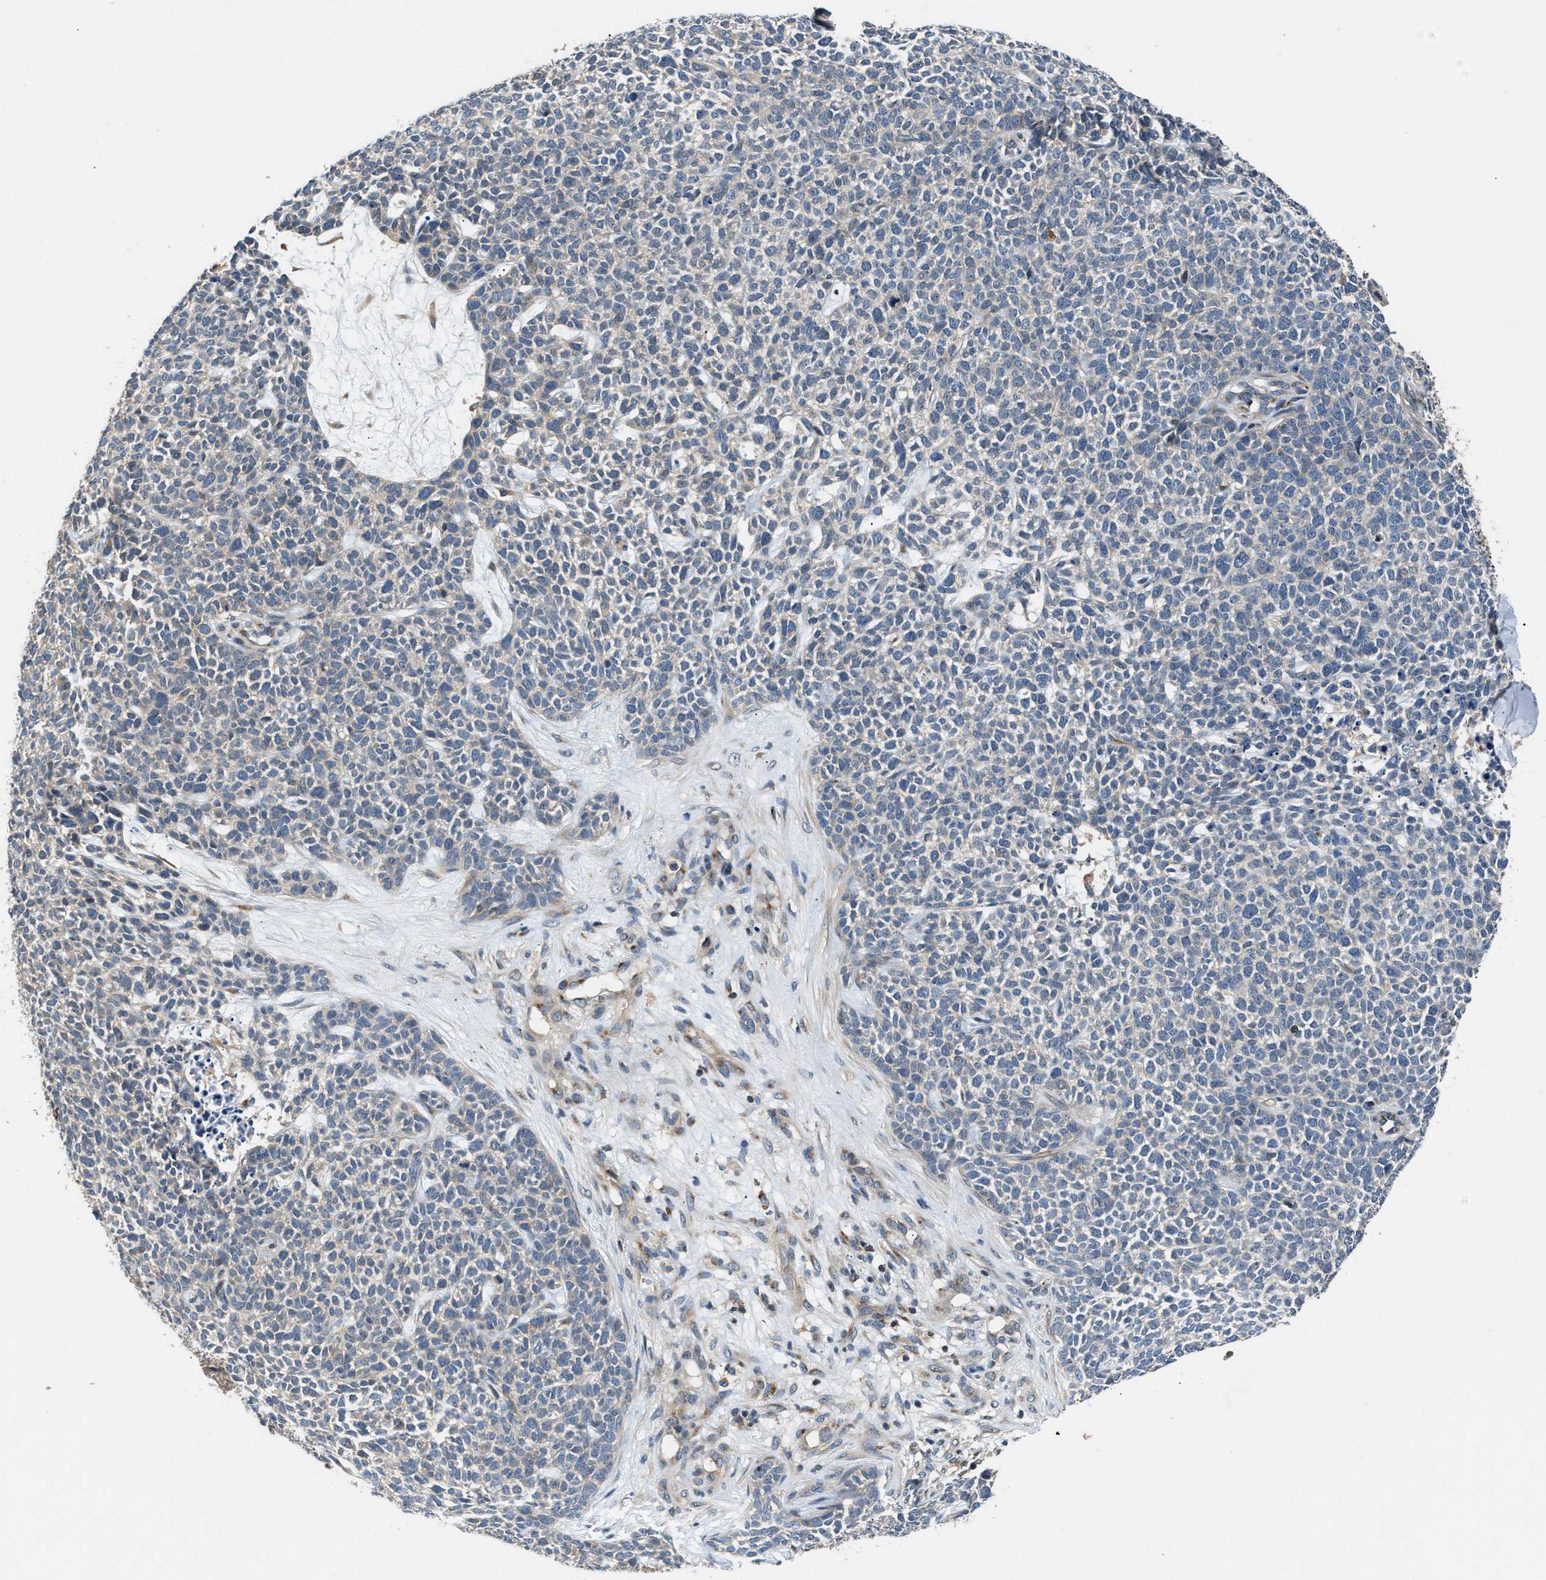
{"staining": {"intensity": "negative", "quantity": "none", "location": "none"}, "tissue": "skin cancer", "cell_type": "Tumor cells", "image_type": "cancer", "snomed": [{"axis": "morphology", "description": "Basal cell carcinoma"}, {"axis": "topography", "description": "Skin"}], "caption": "IHC image of neoplastic tissue: skin cancer (basal cell carcinoma) stained with DAB exhibits no significant protein positivity in tumor cells.", "gene": "CHUK", "patient": {"sex": "female", "age": 84}}